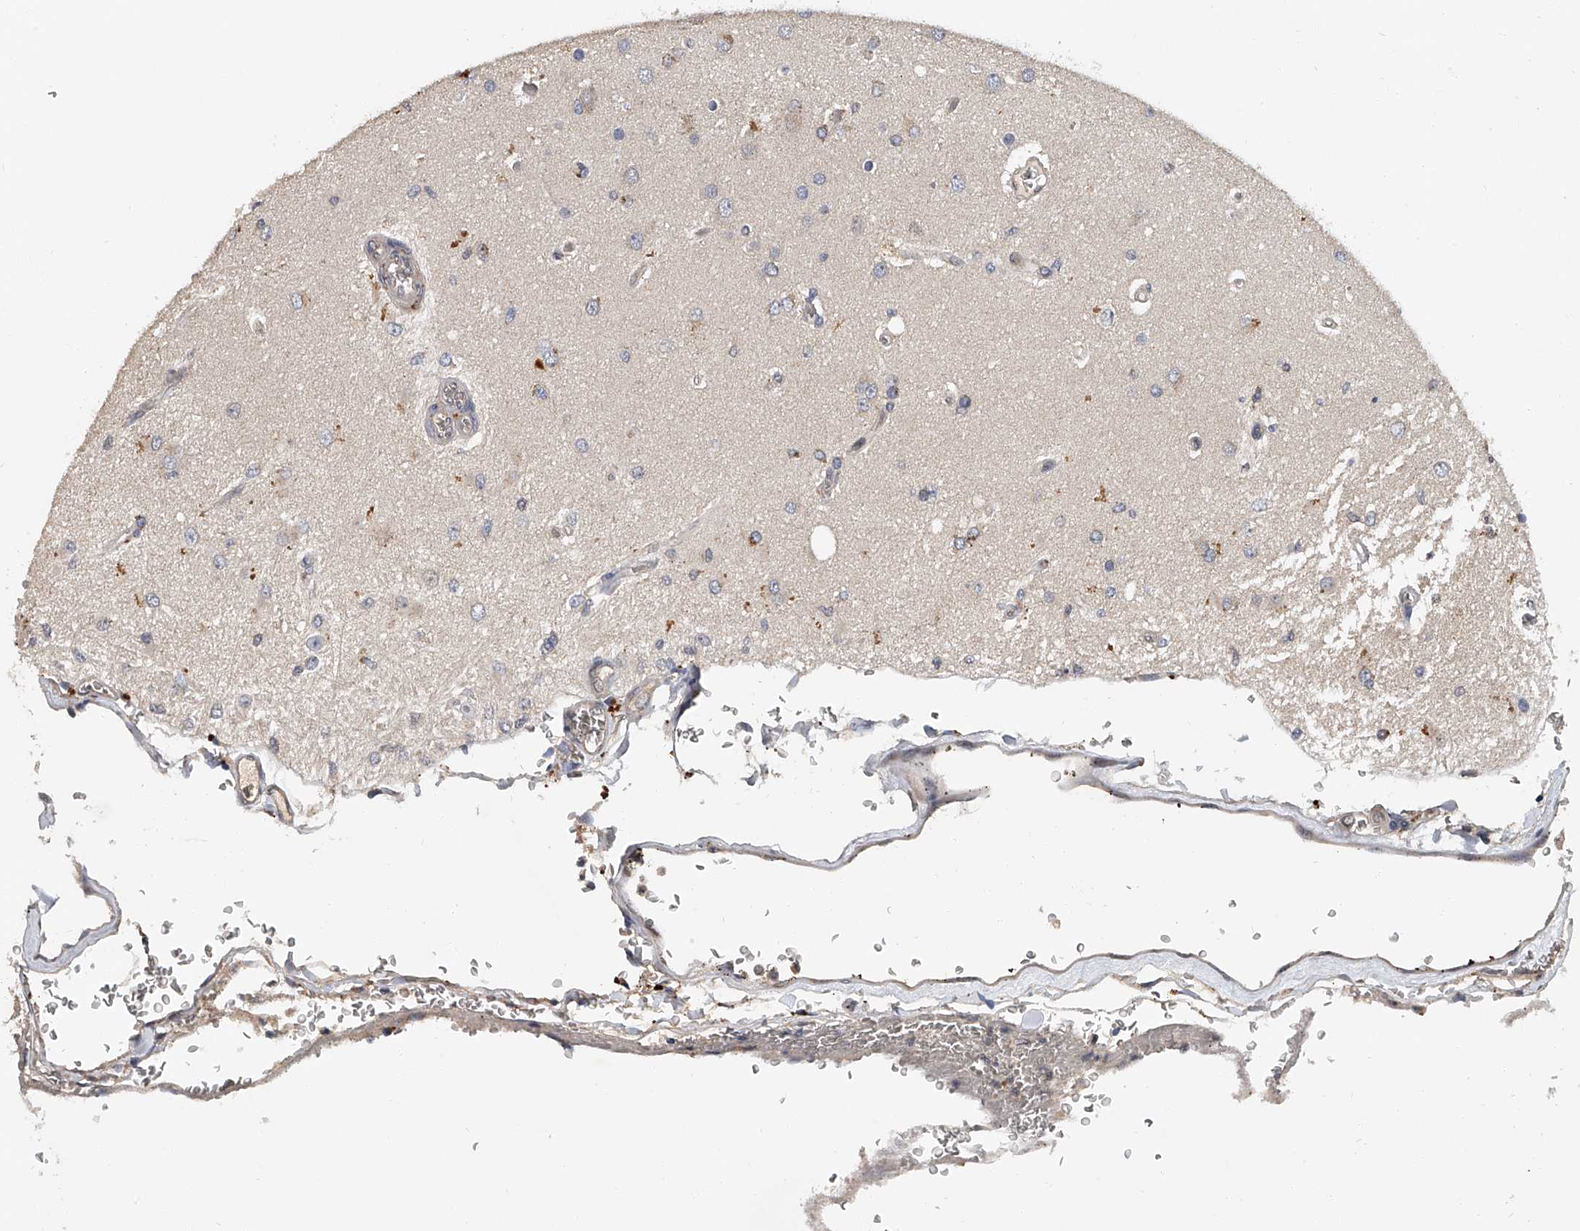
{"staining": {"intensity": "moderate", "quantity": "<25%", "location": "cytoplasmic/membranous"}, "tissue": "glioma", "cell_type": "Tumor cells", "image_type": "cancer", "snomed": [{"axis": "morphology", "description": "Normal tissue, NOS"}, {"axis": "morphology", "description": "Glioma, malignant, High grade"}, {"axis": "topography", "description": "Cerebral cortex"}], "caption": "Glioma tissue exhibits moderate cytoplasmic/membranous expression in about <25% of tumor cells", "gene": "JAG2", "patient": {"sex": "male", "age": 77}}